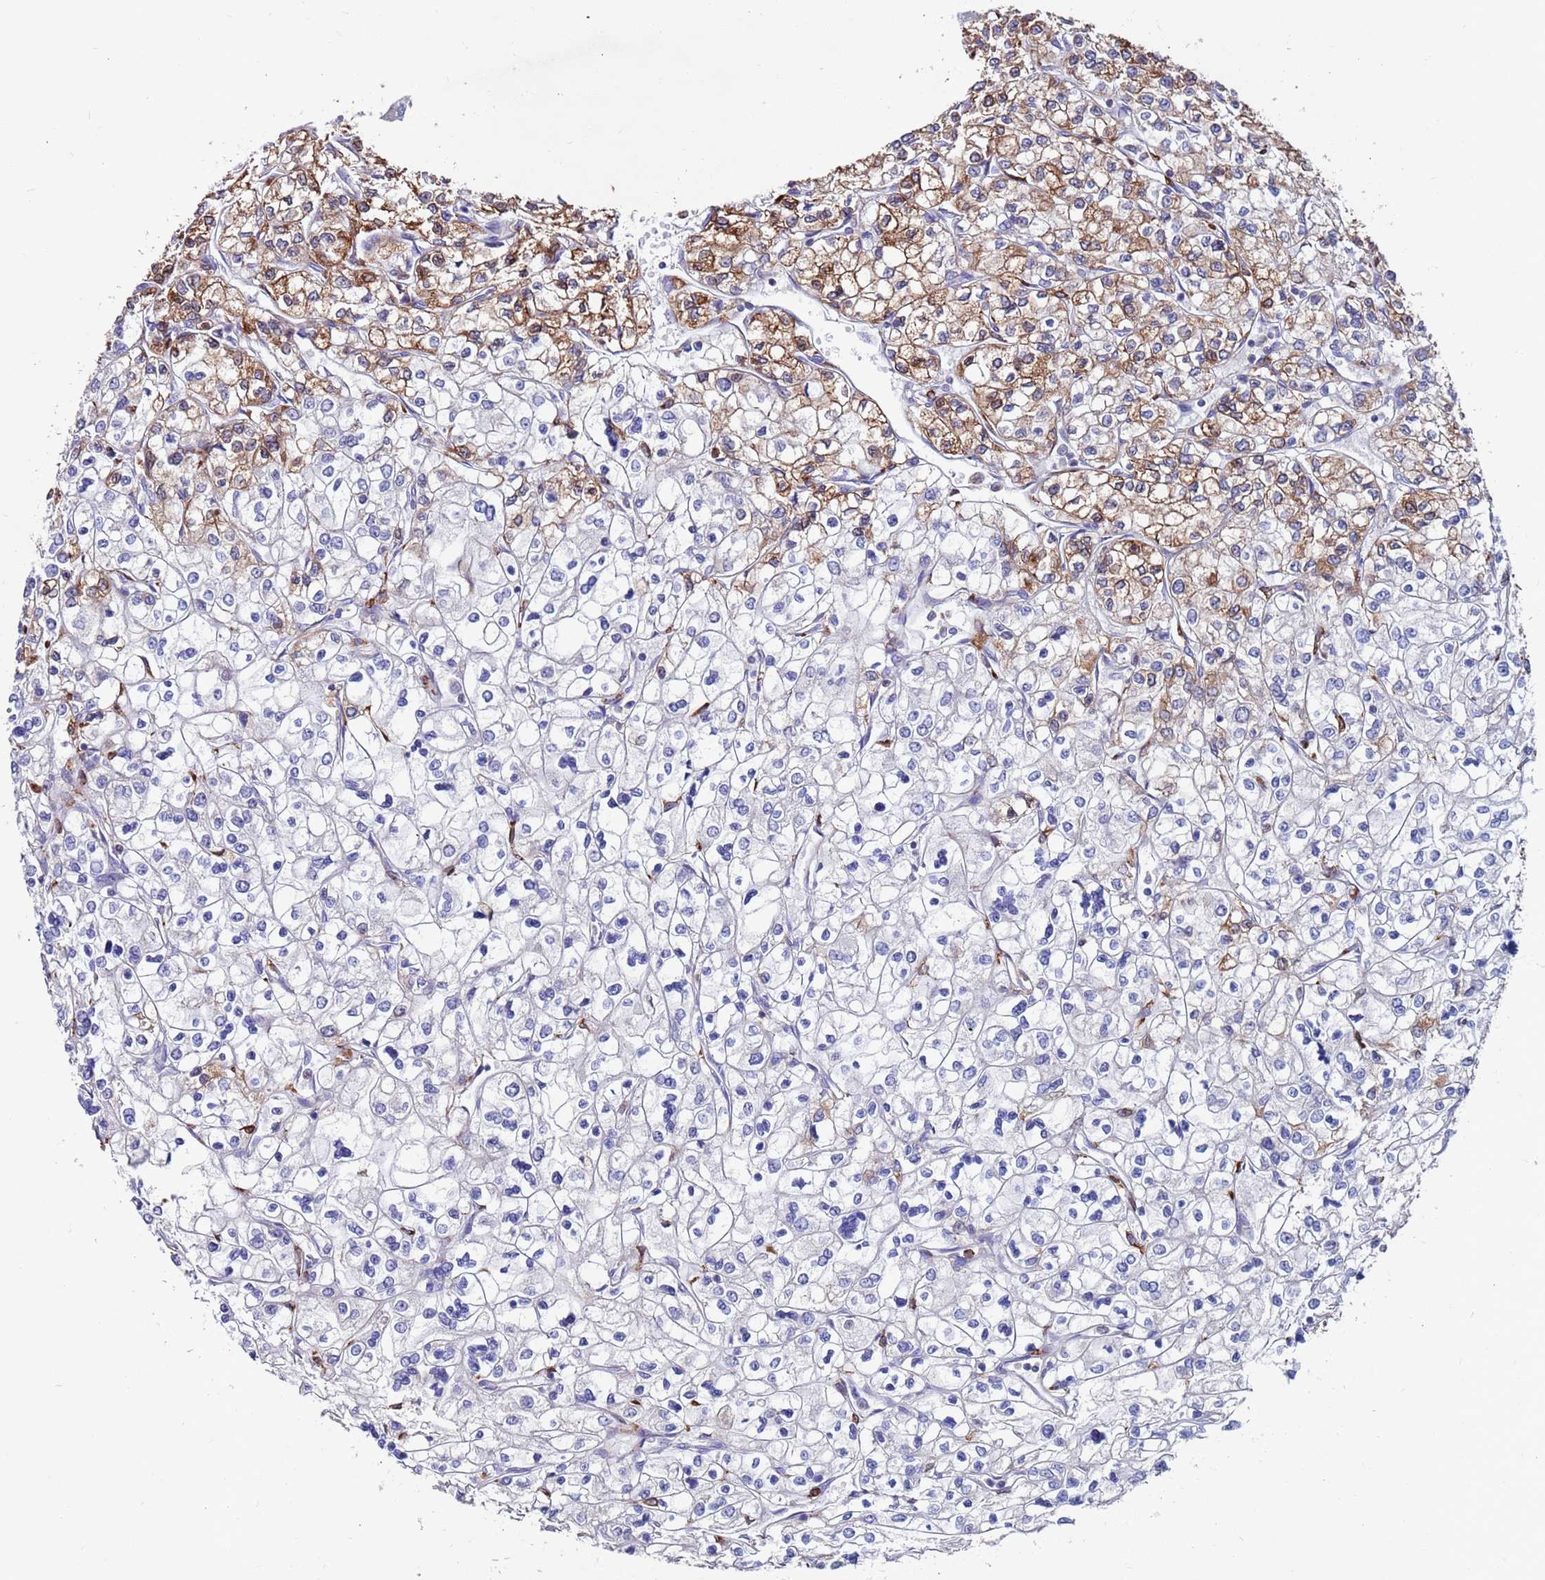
{"staining": {"intensity": "moderate", "quantity": "<25%", "location": "cytoplasmic/membranous"}, "tissue": "renal cancer", "cell_type": "Tumor cells", "image_type": "cancer", "snomed": [{"axis": "morphology", "description": "Adenocarcinoma, NOS"}, {"axis": "topography", "description": "Kidney"}], "caption": "Immunohistochemistry (IHC) micrograph of neoplastic tissue: renal adenocarcinoma stained using immunohistochemistry (IHC) demonstrates low levels of moderate protein expression localized specifically in the cytoplasmic/membranous of tumor cells, appearing as a cytoplasmic/membranous brown color.", "gene": "GREB1L", "patient": {"sex": "male", "age": 80}}